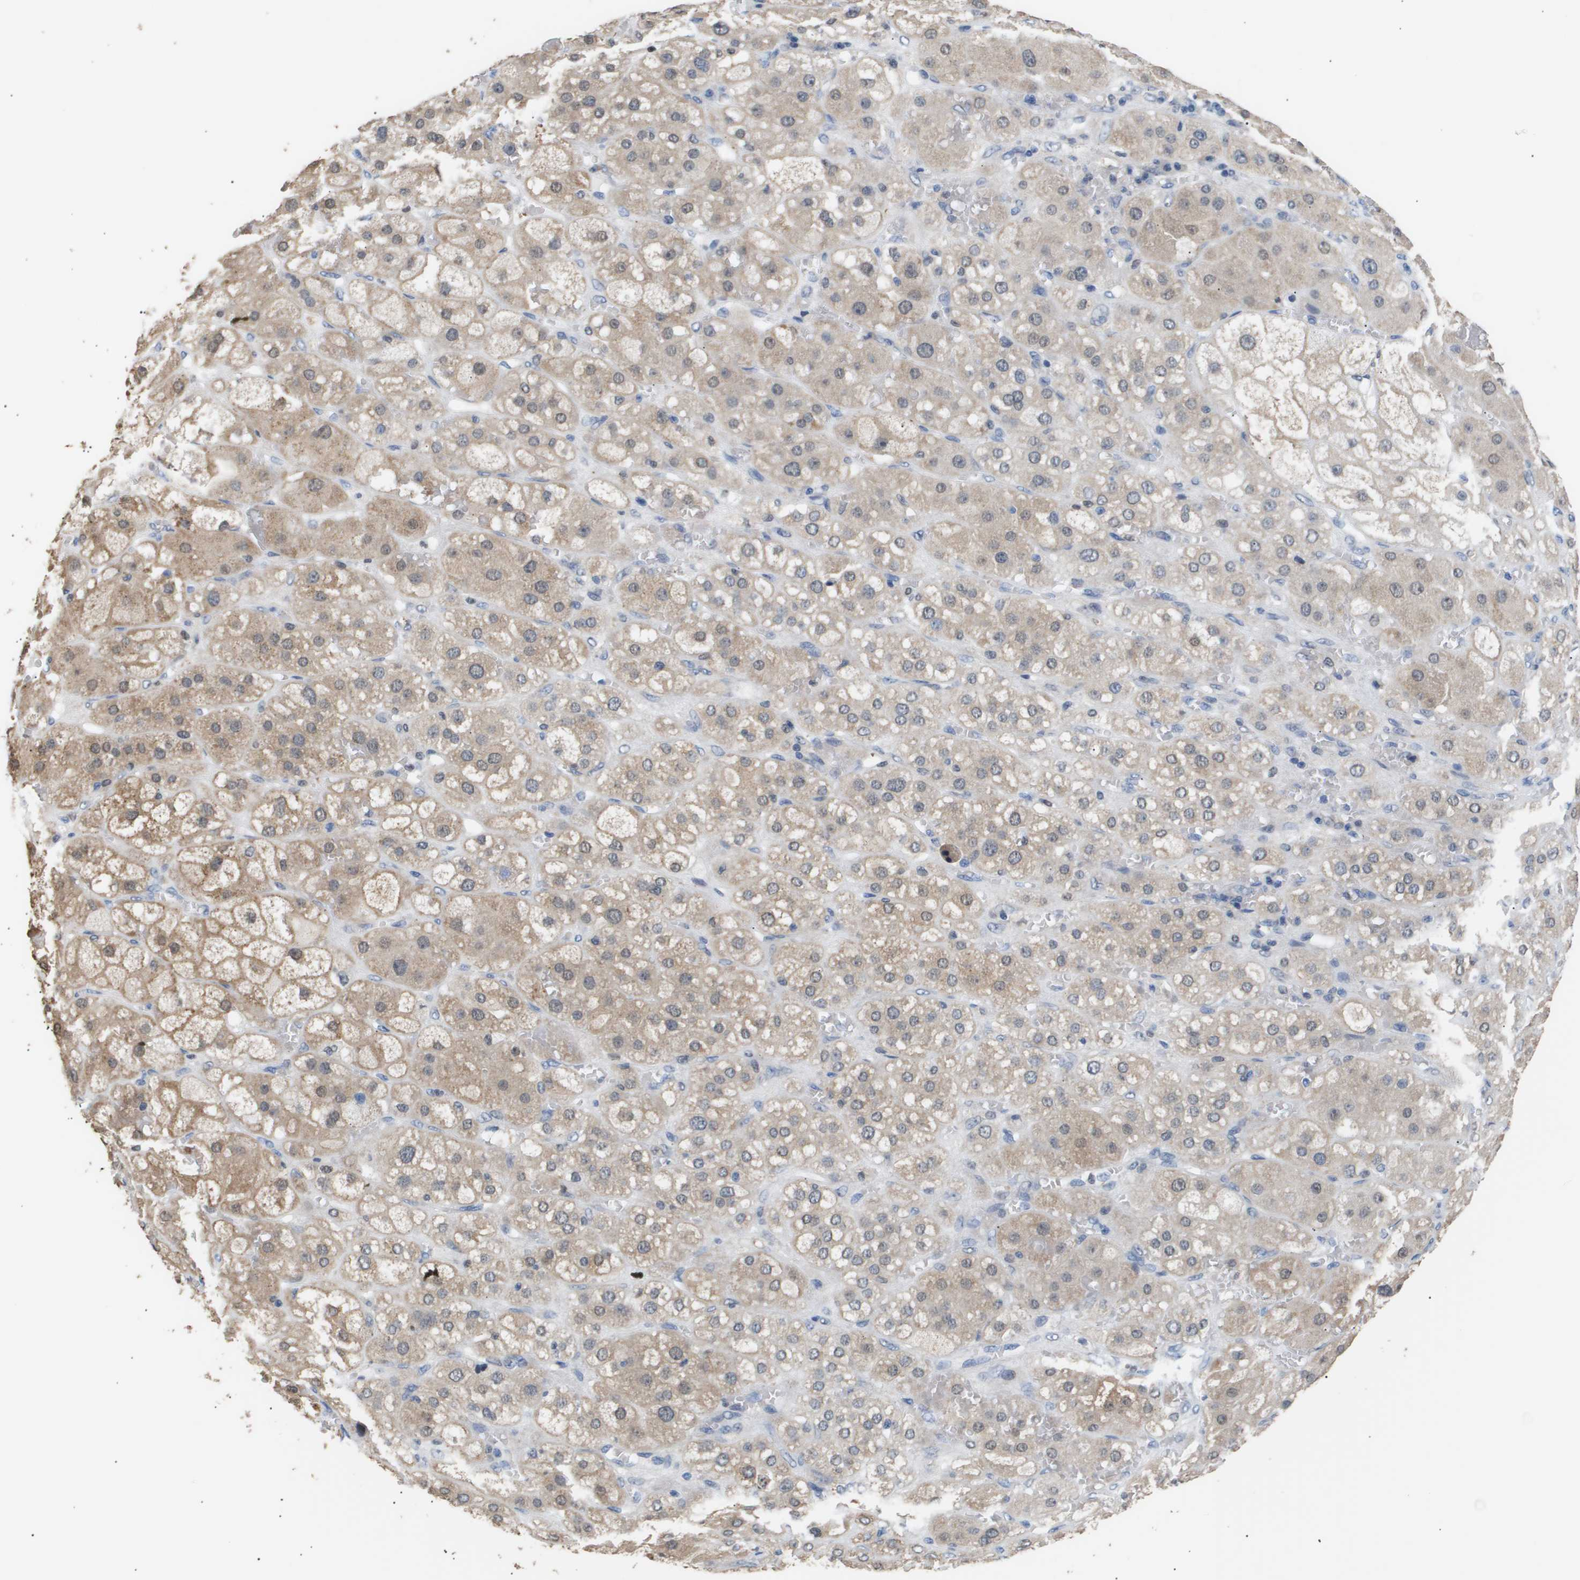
{"staining": {"intensity": "moderate", "quantity": ">75%", "location": "cytoplasmic/membranous,nuclear"}, "tissue": "adrenal gland", "cell_type": "Glandular cells", "image_type": "normal", "snomed": [{"axis": "morphology", "description": "Normal tissue, NOS"}, {"axis": "topography", "description": "Adrenal gland"}], "caption": "Glandular cells exhibit medium levels of moderate cytoplasmic/membranous,nuclear expression in approximately >75% of cells in benign adrenal gland.", "gene": "AKR1A1", "patient": {"sex": "female", "age": 47}}